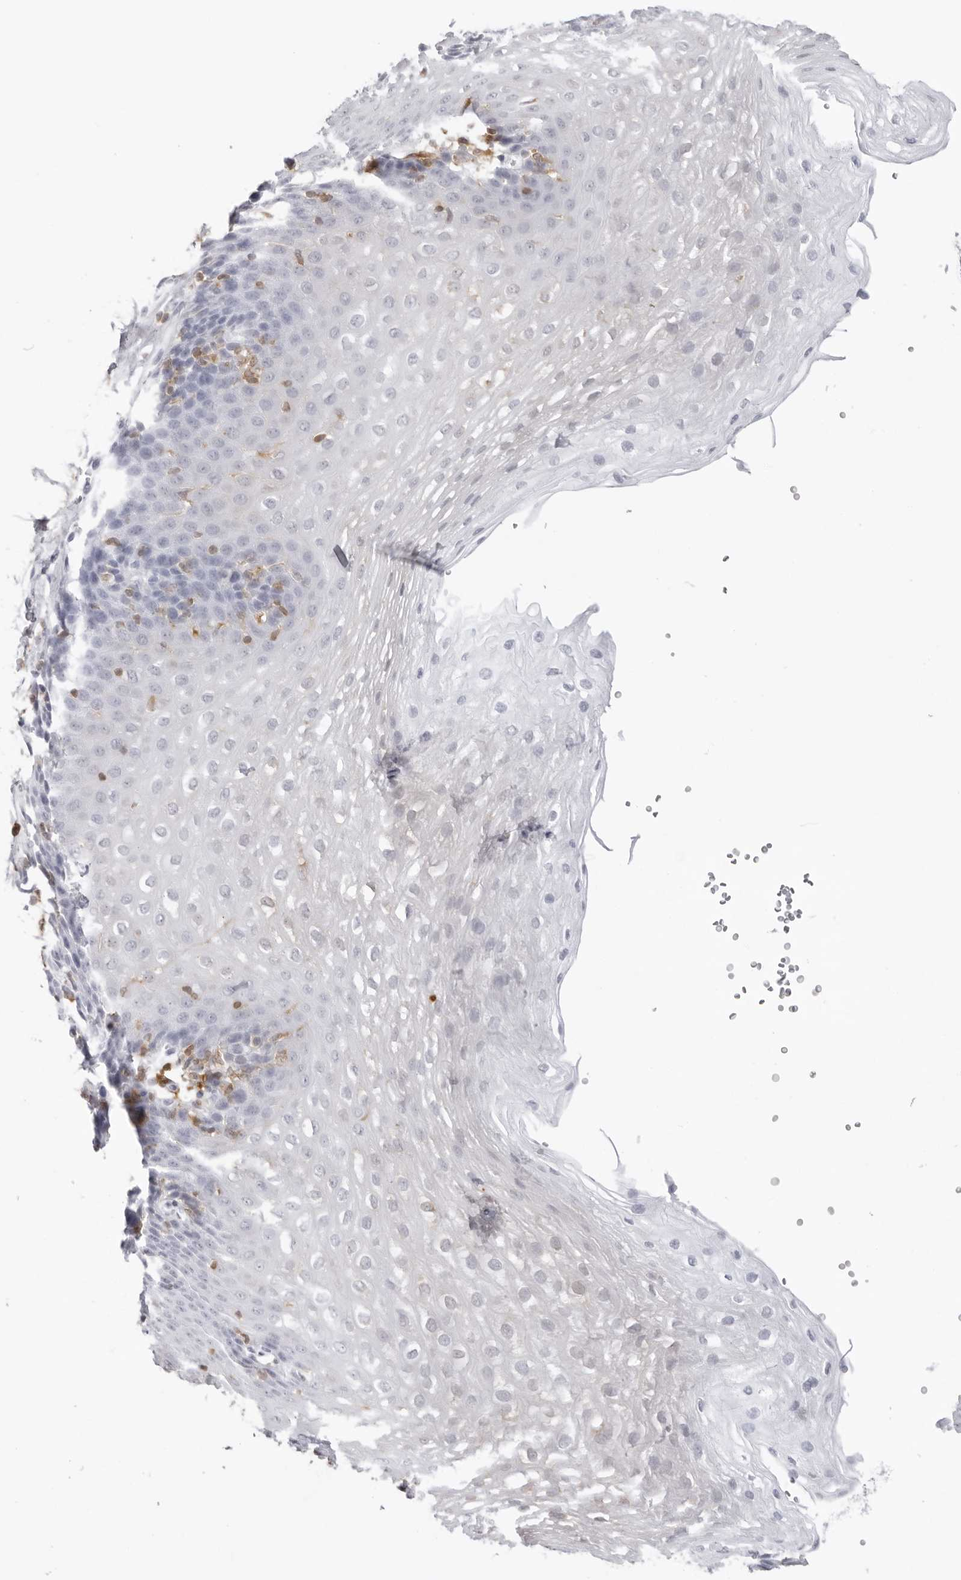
{"staining": {"intensity": "negative", "quantity": "none", "location": "none"}, "tissue": "esophagus", "cell_type": "Squamous epithelial cells", "image_type": "normal", "snomed": [{"axis": "morphology", "description": "Normal tissue, NOS"}, {"axis": "topography", "description": "Esophagus"}], "caption": "Squamous epithelial cells show no significant protein positivity in benign esophagus. (Stains: DAB IHC with hematoxylin counter stain, Microscopy: brightfield microscopy at high magnification).", "gene": "FMNL1", "patient": {"sex": "female", "age": 66}}